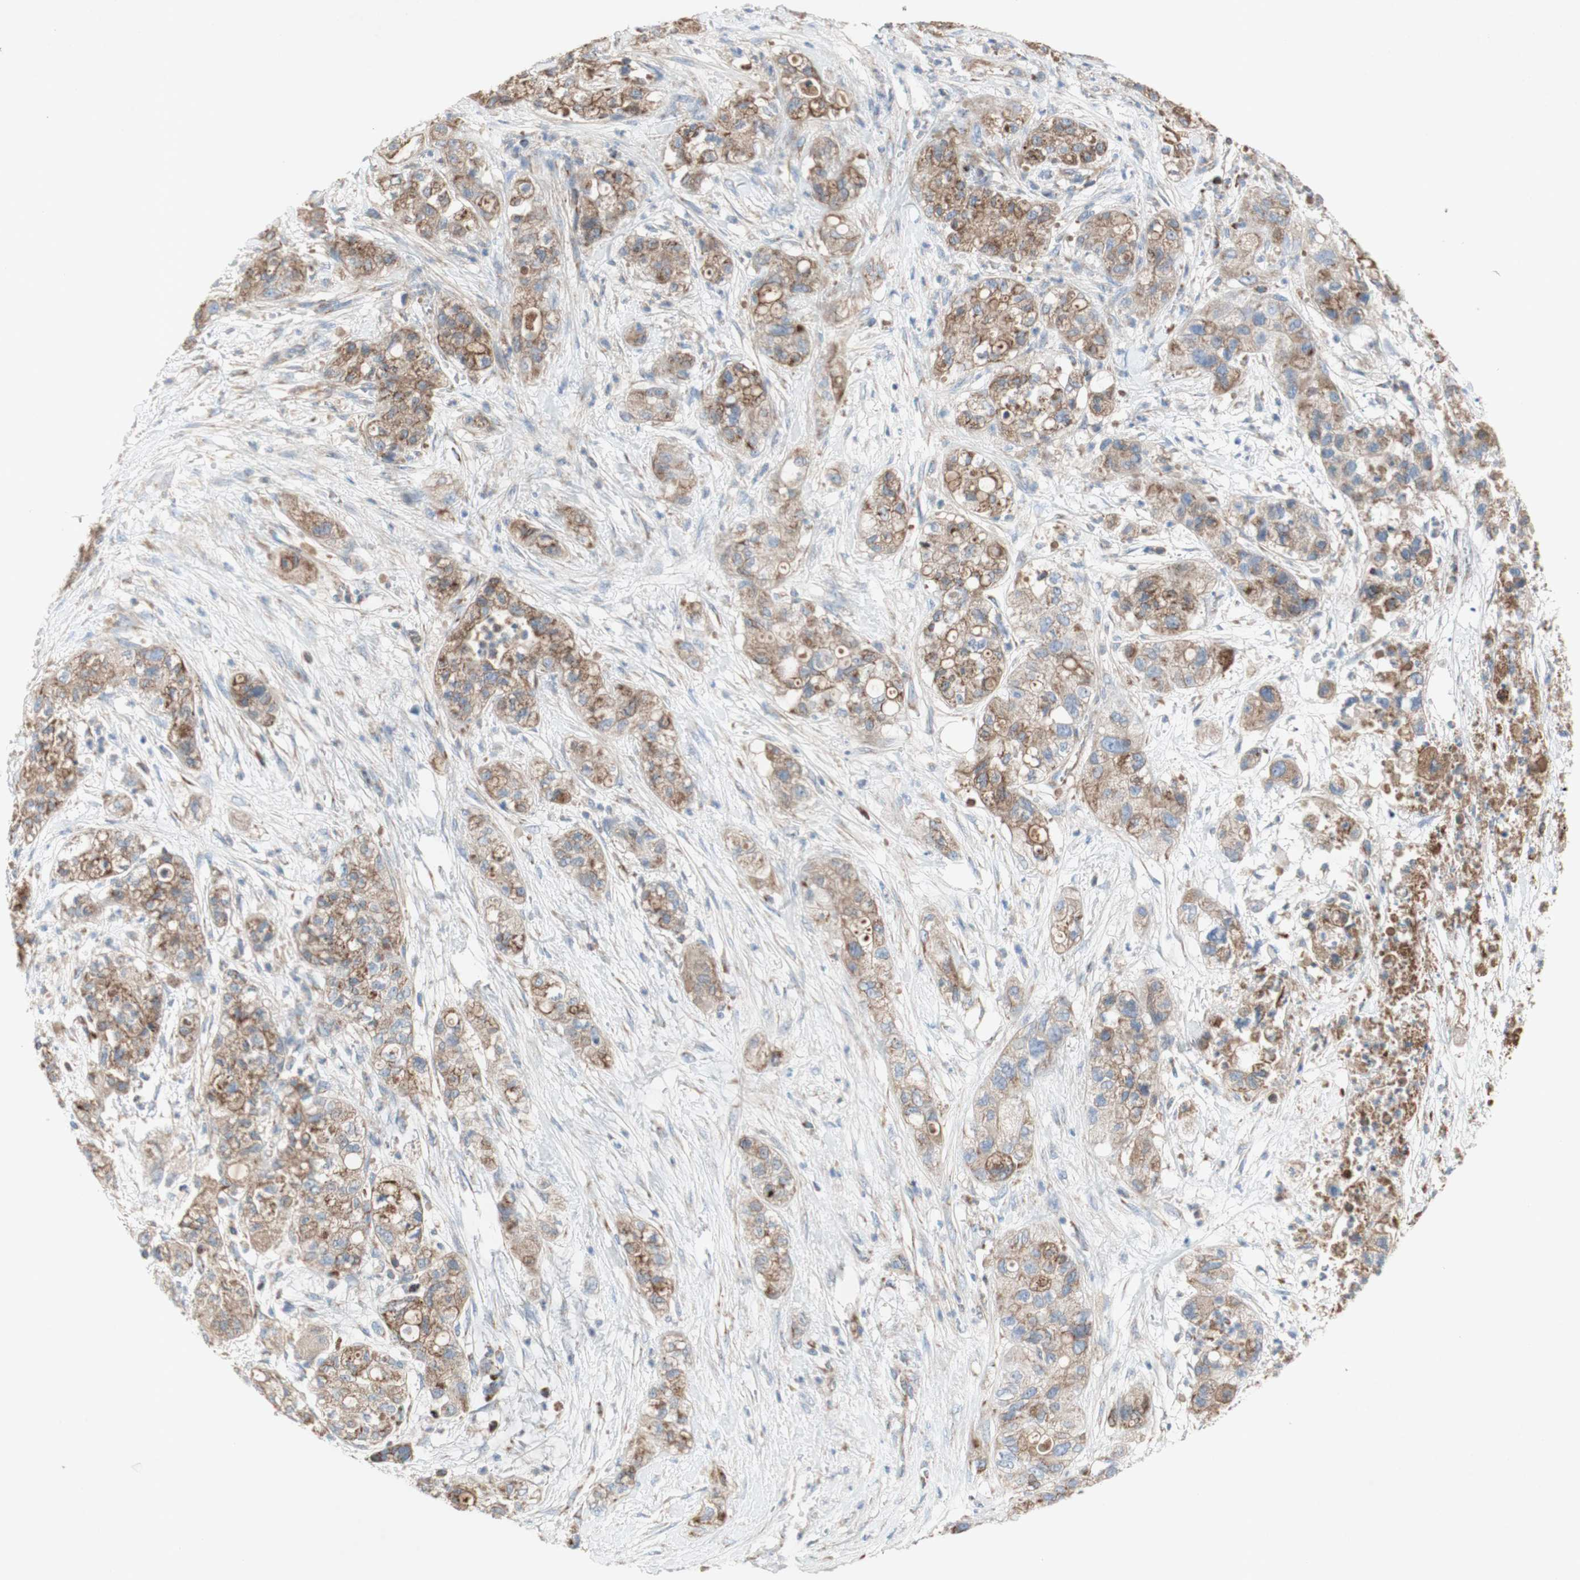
{"staining": {"intensity": "moderate", "quantity": ">75%", "location": "cytoplasmic/membranous"}, "tissue": "pancreatic cancer", "cell_type": "Tumor cells", "image_type": "cancer", "snomed": [{"axis": "morphology", "description": "Adenocarcinoma, NOS"}, {"axis": "topography", "description": "Pancreas"}], "caption": "Immunohistochemistry (DAB (3,3'-diaminobenzidine)) staining of human pancreatic cancer (adenocarcinoma) shows moderate cytoplasmic/membranous protein positivity in approximately >75% of tumor cells.", "gene": "SDHB", "patient": {"sex": "female", "age": 78}}